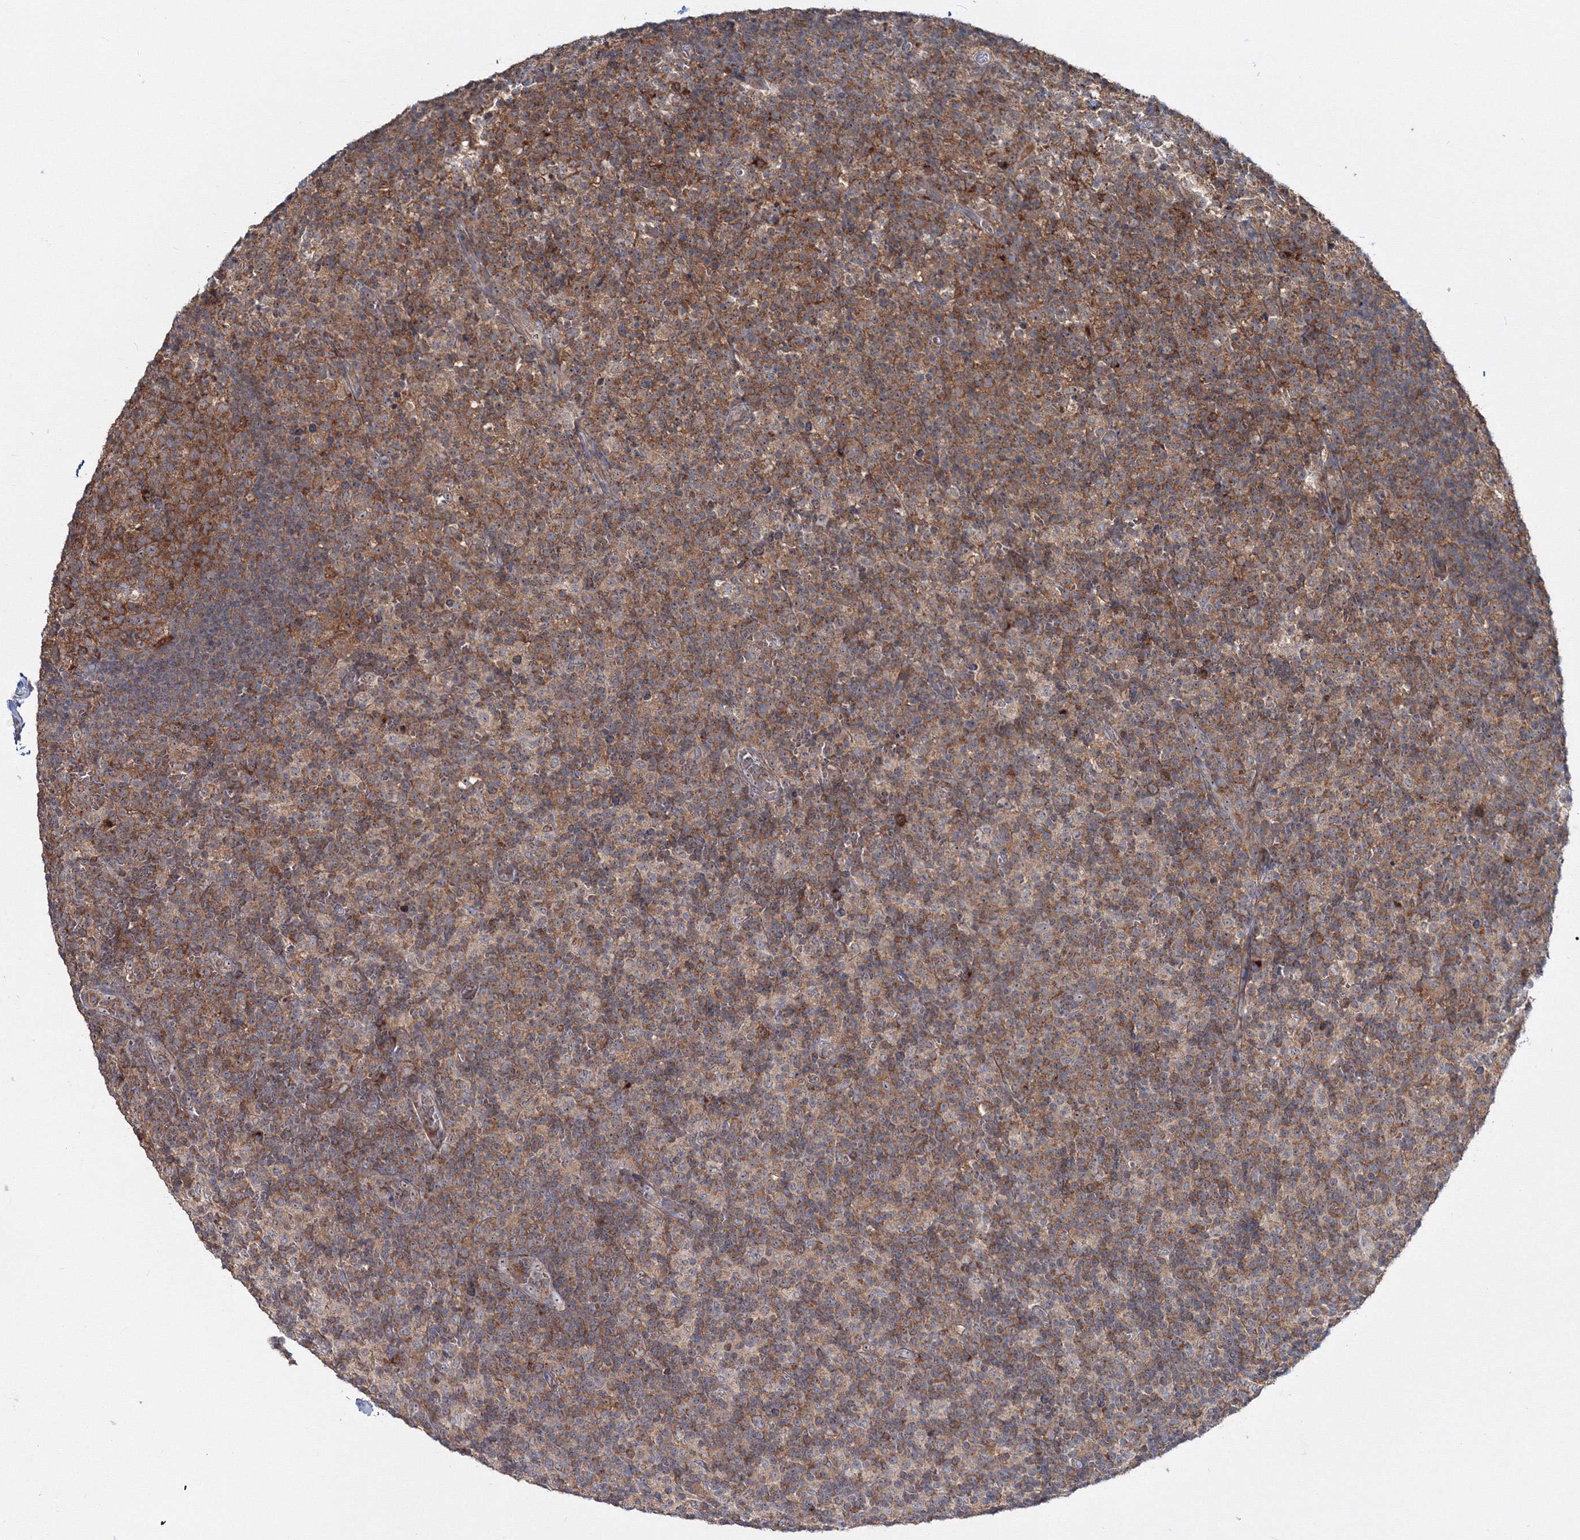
{"staining": {"intensity": "strong", "quantity": ">75%", "location": "cytoplasmic/membranous"}, "tissue": "lymph node", "cell_type": "Germinal center cells", "image_type": "normal", "snomed": [{"axis": "morphology", "description": "Normal tissue, NOS"}, {"axis": "morphology", "description": "Inflammation, NOS"}, {"axis": "topography", "description": "Lymph node"}], "caption": "Immunohistochemistry (IHC) photomicrograph of benign lymph node: lymph node stained using immunohistochemistry (IHC) shows high levels of strong protein expression localized specifically in the cytoplasmic/membranous of germinal center cells, appearing as a cytoplasmic/membranous brown color.", "gene": "PEX13", "patient": {"sex": "male", "age": 55}}